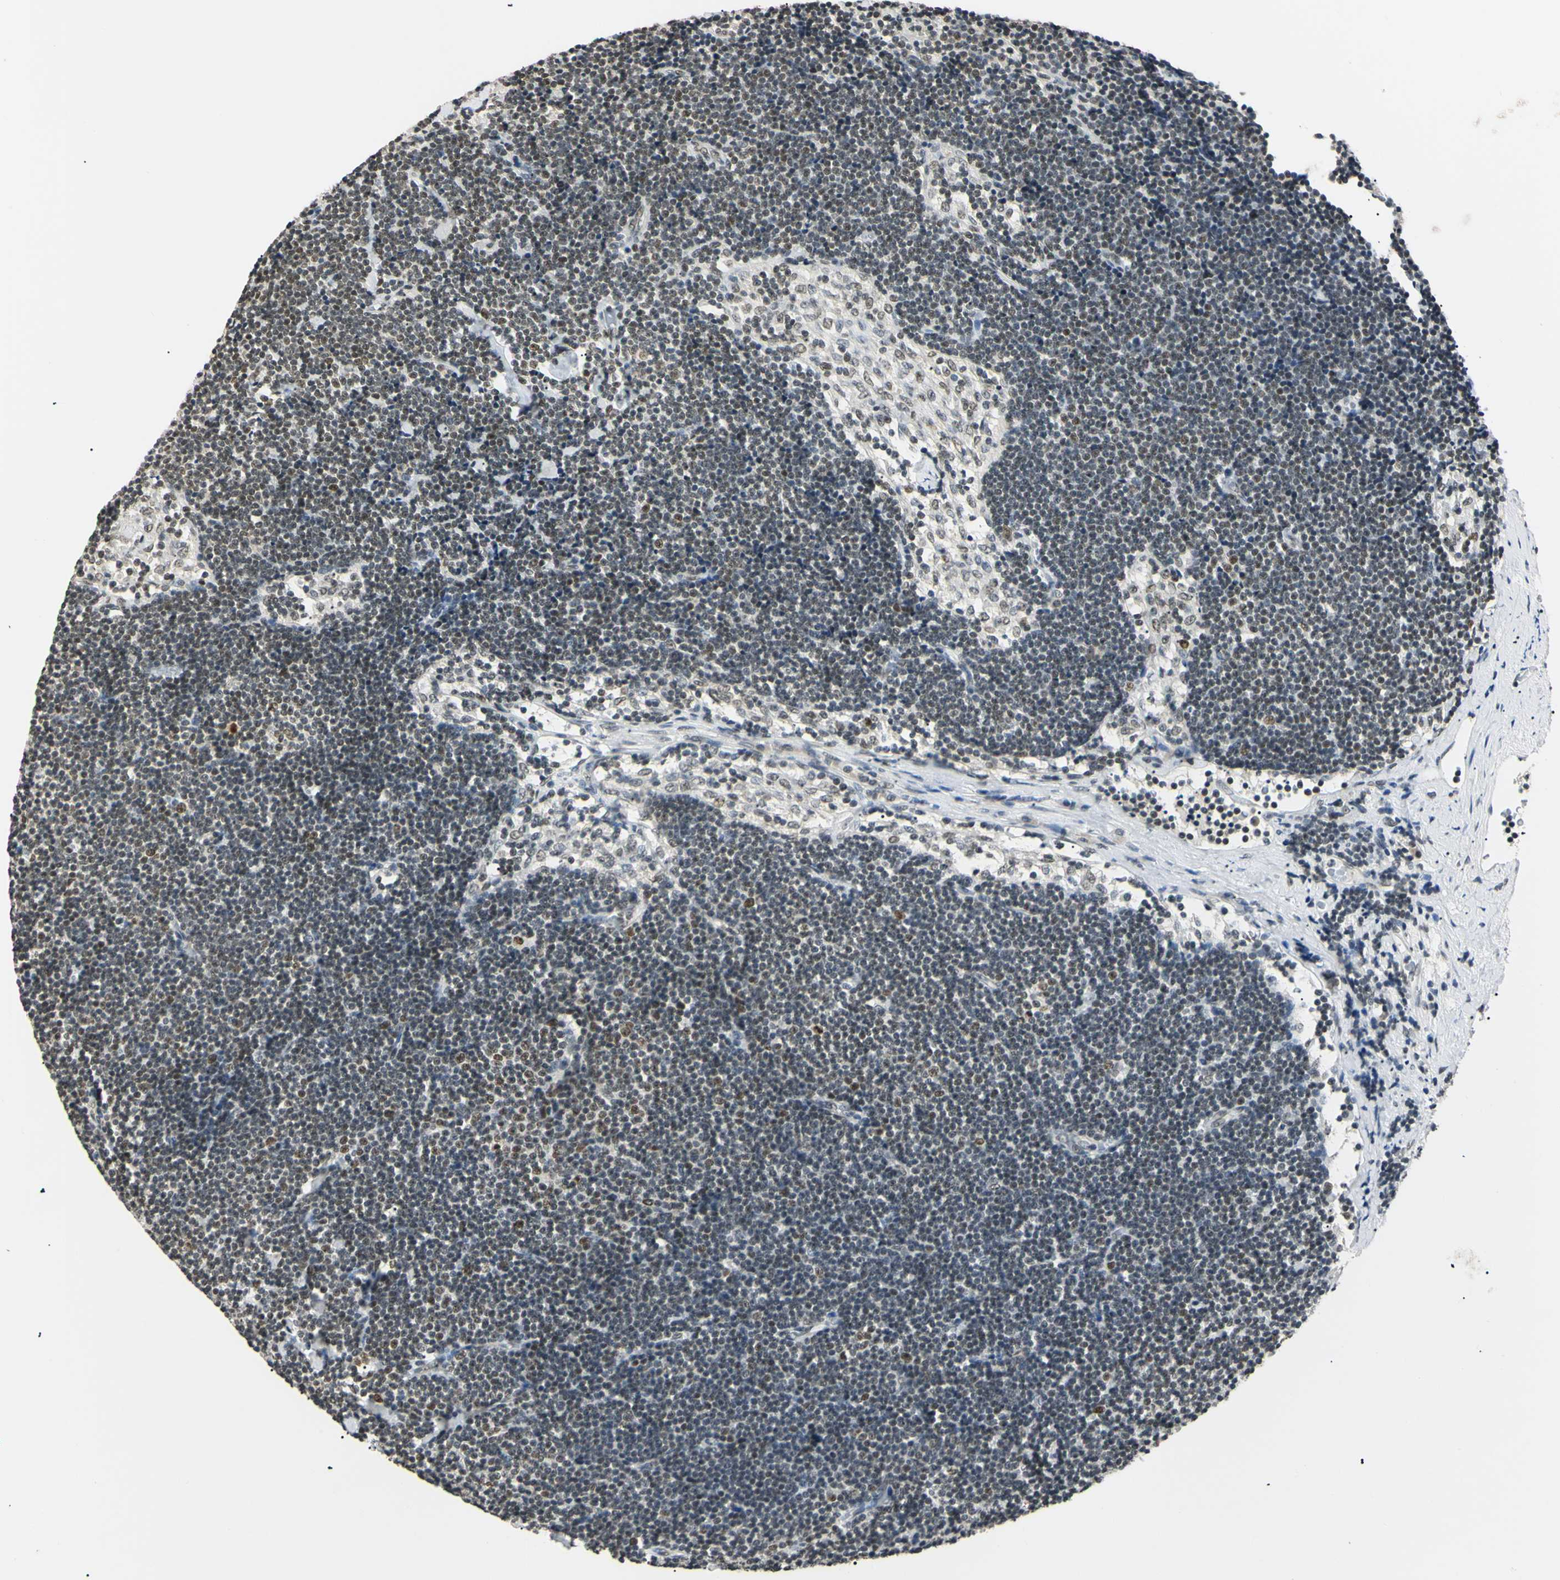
{"staining": {"intensity": "strong", "quantity": ">75%", "location": "nuclear"}, "tissue": "lymph node", "cell_type": "Germinal center cells", "image_type": "normal", "snomed": [{"axis": "morphology", "description": "Normal tissue, NOS"}, {"axis": "topography", "description": "Lymph node"}], "caption": "Normal lymph node demonstrates strong nuclear staining in approximately >75% of germinal center cells (DAB IHC with brightfield microscopy, high magnification)..", "gene": "SMARCA5", "patient": {"sex": "male", "age": 63}}